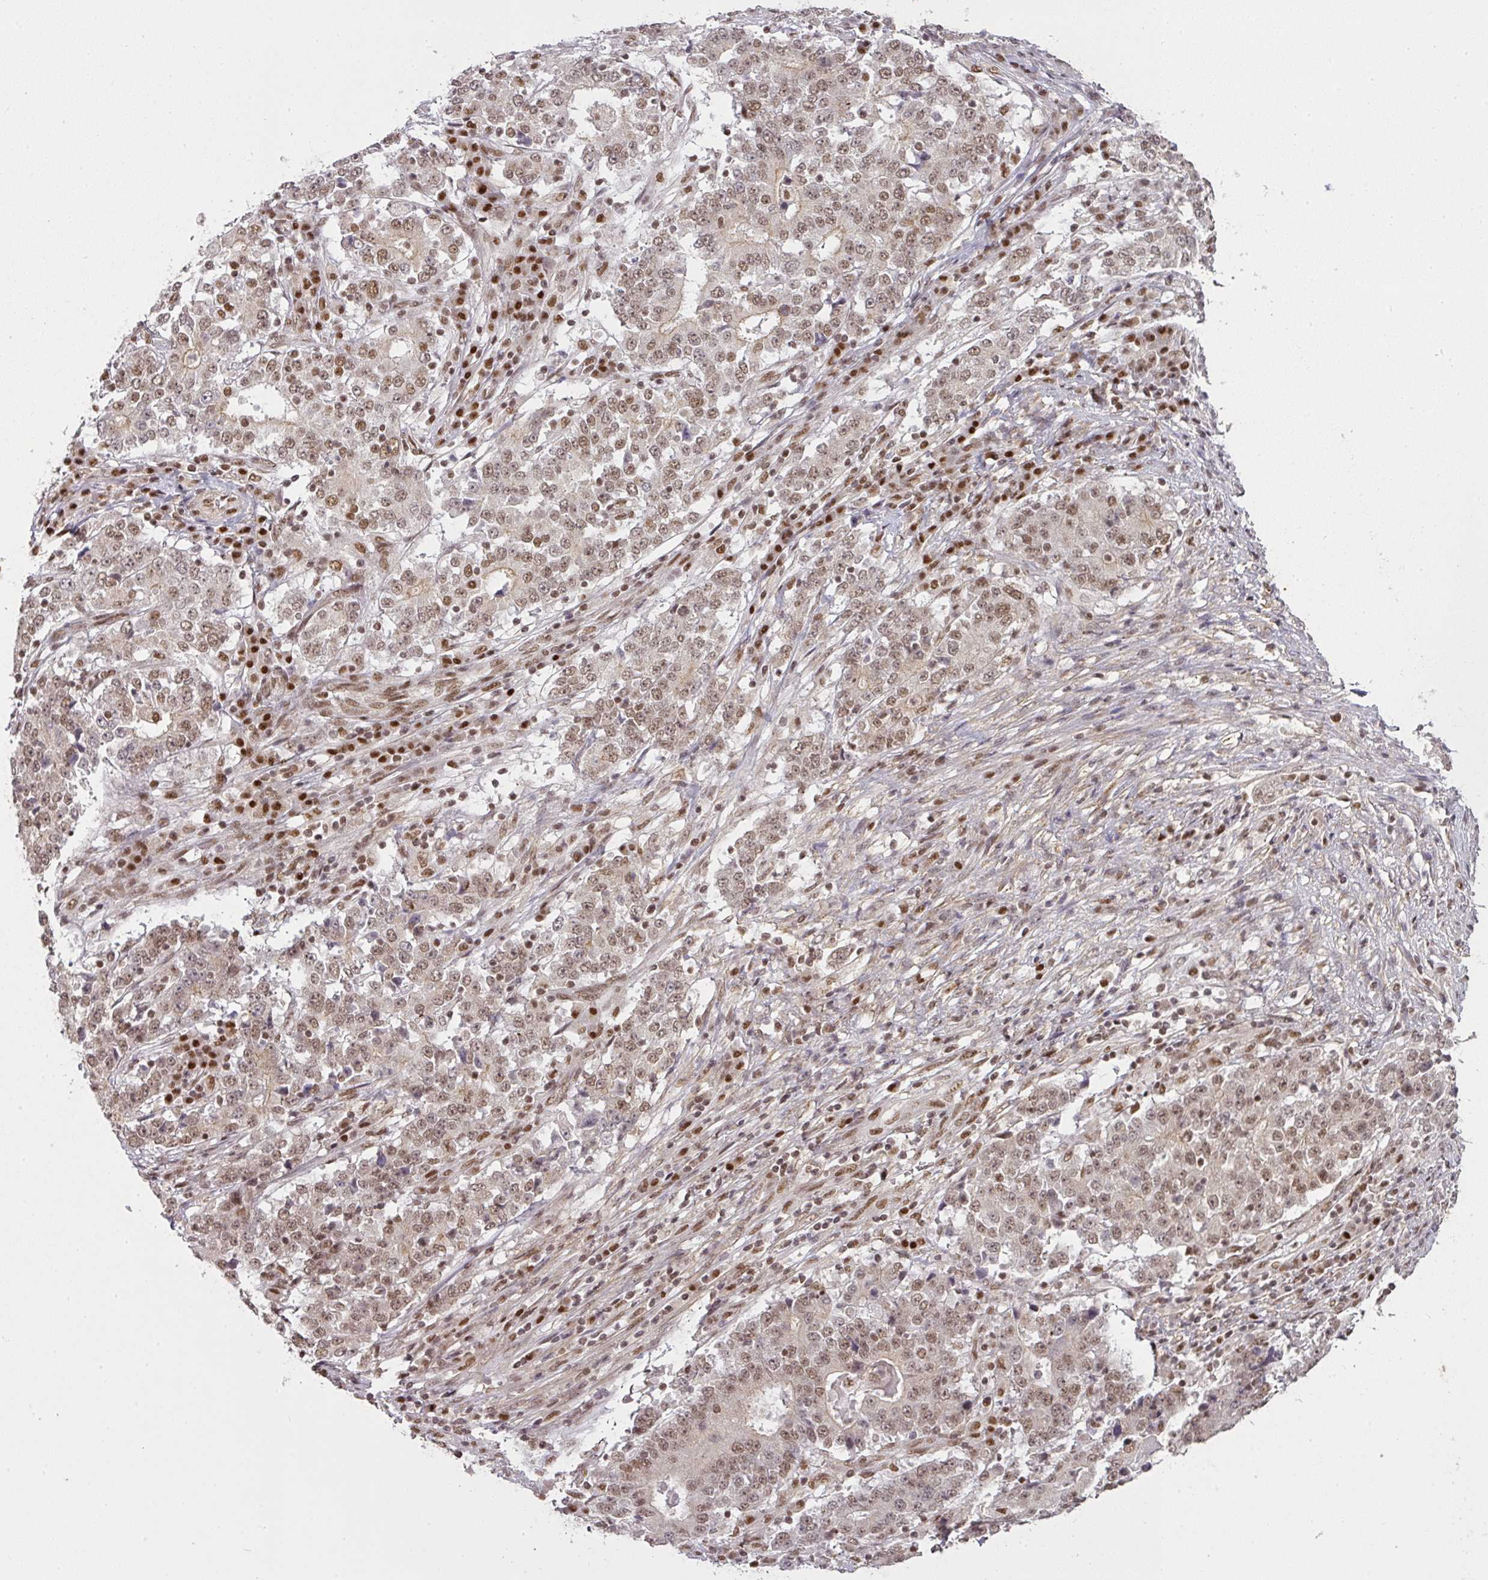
{"staining": {"intensity": "moderate", "quantity": ">75%", "location": "nuclear"}, "tissue": "stomach cancer", "cell_type": "Tumor cells", "image_type": "cancer", "snomed": [{"axis": "morphology", "description": "Adenocarcinoma, NOS"}, {"axis": "topography", "description": "Stomach"}], "caption": "IHC staining of stomach adenocarcinoma, which exhibits medium levels of moderate nuclear staining in approximately >75% of tumor cells indicating moderate nuclear protein expression. The staining was performed using DAB (brown) for protein detection and nuclei were counterstained in hematoxylin (blue).", "gene": "GPRIN2", "patient": {"sex": "male", "age": 59}}